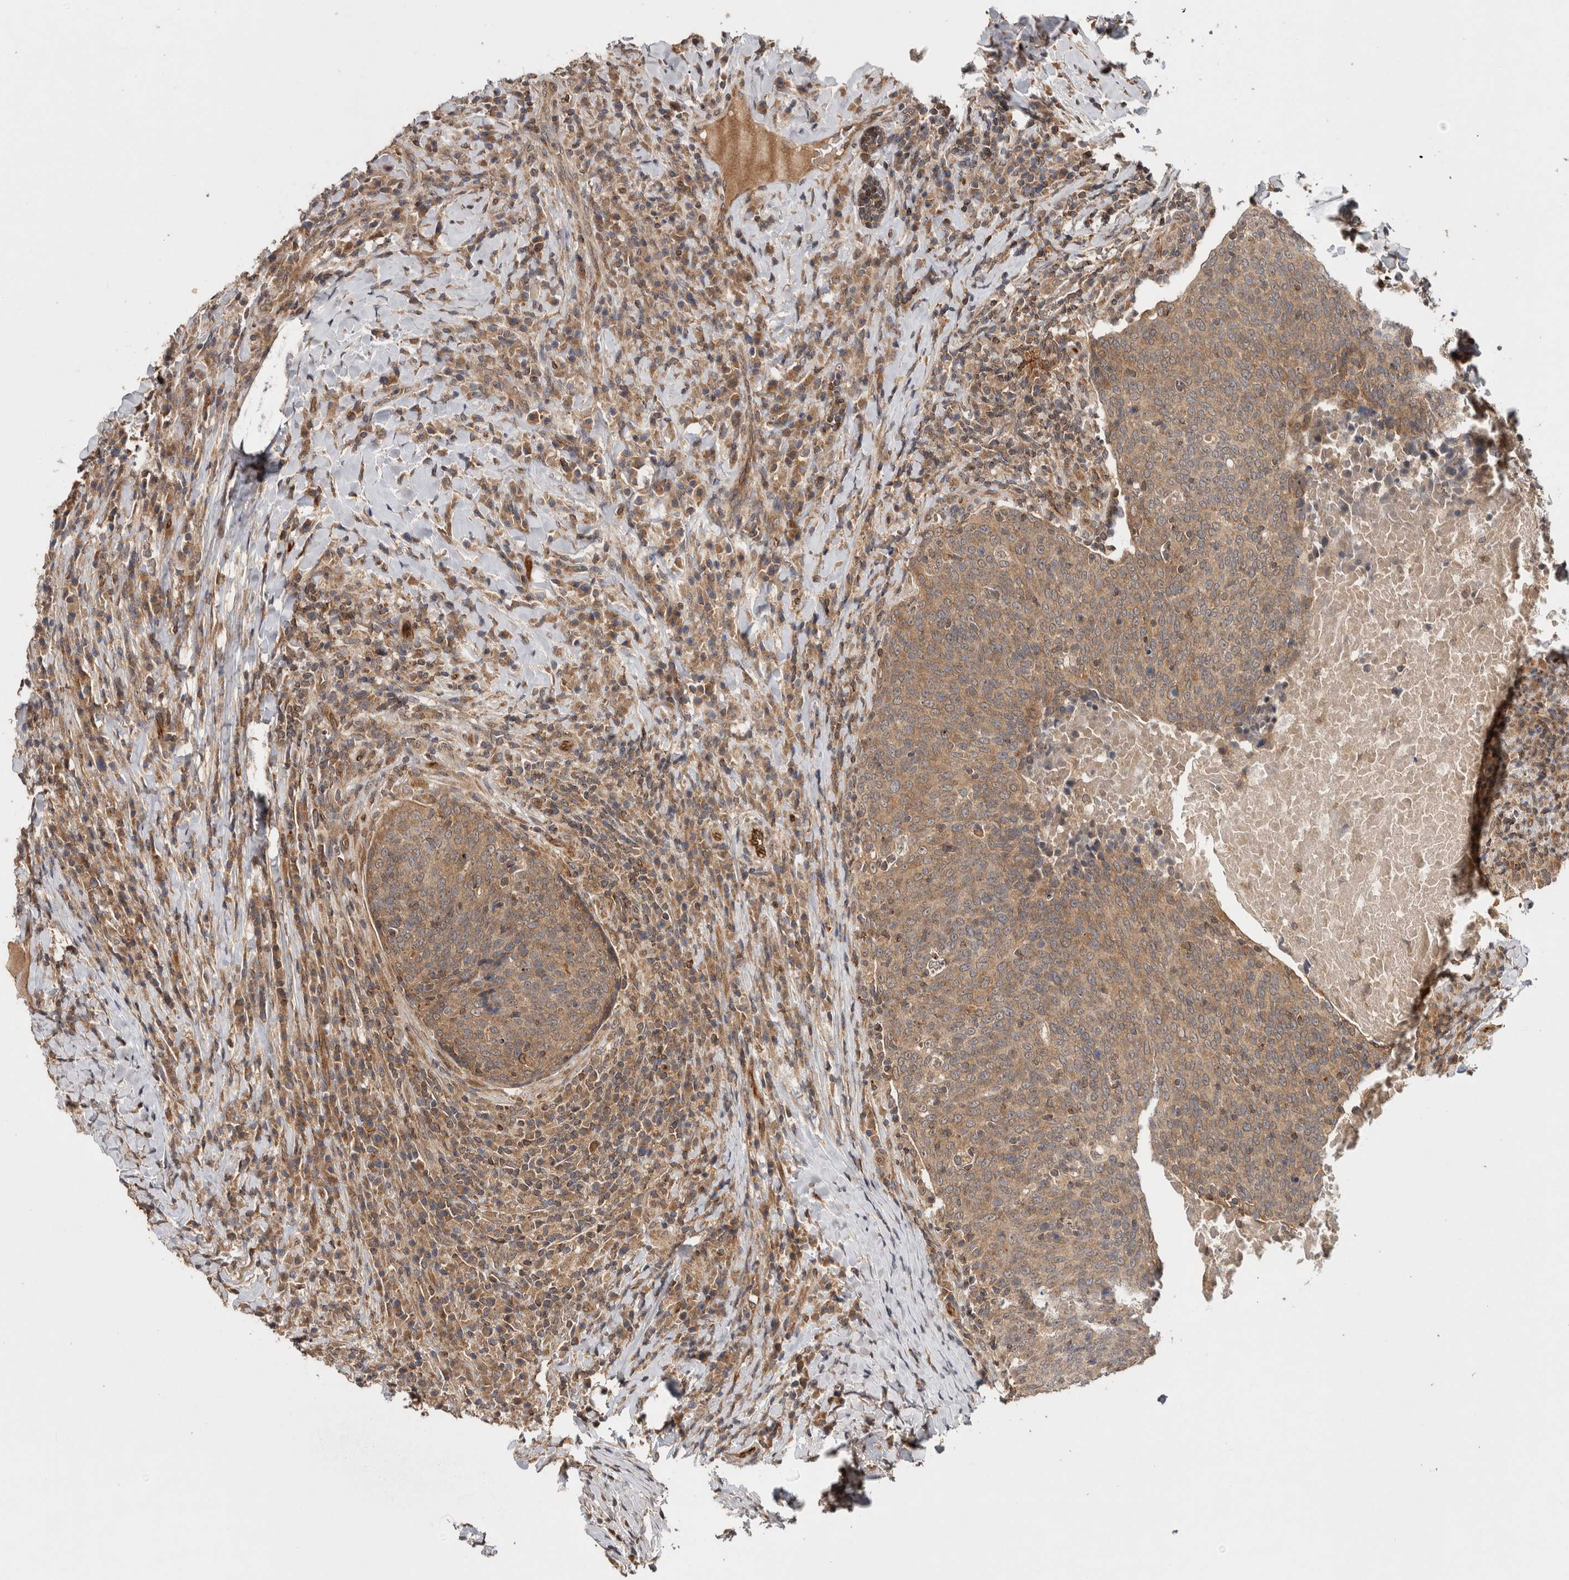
{"staining": {"intensity": "weak", "quantity": ">75%", "location": "cytoplasmic/membranous"}, "tissue": "head and neck cancer", "cell_type": "Tumor cells", "image_type": "cancer", "snomed": [{"axis": "morphology", "description": "Squamous cell carcinoma, NOS"}, {"axis": "morphology", "description": "Squamous cell carcinoma, metastatic, NOS"}, {"axis": "topography", "description": "Lymph node"}, {"axis": "topography", "description": "Head-Neck"}], "caption": "Head and neck cancer stained with DAB immunohistochemistry shows low levels of weak cytoplasmic/membranous expression in about >75% of tumor cells. (brown staining indicates protein expression, while blue staining denotes nuclei).", "gene": "HMOX2", "patient": {"sex": "male", "age": 62}}